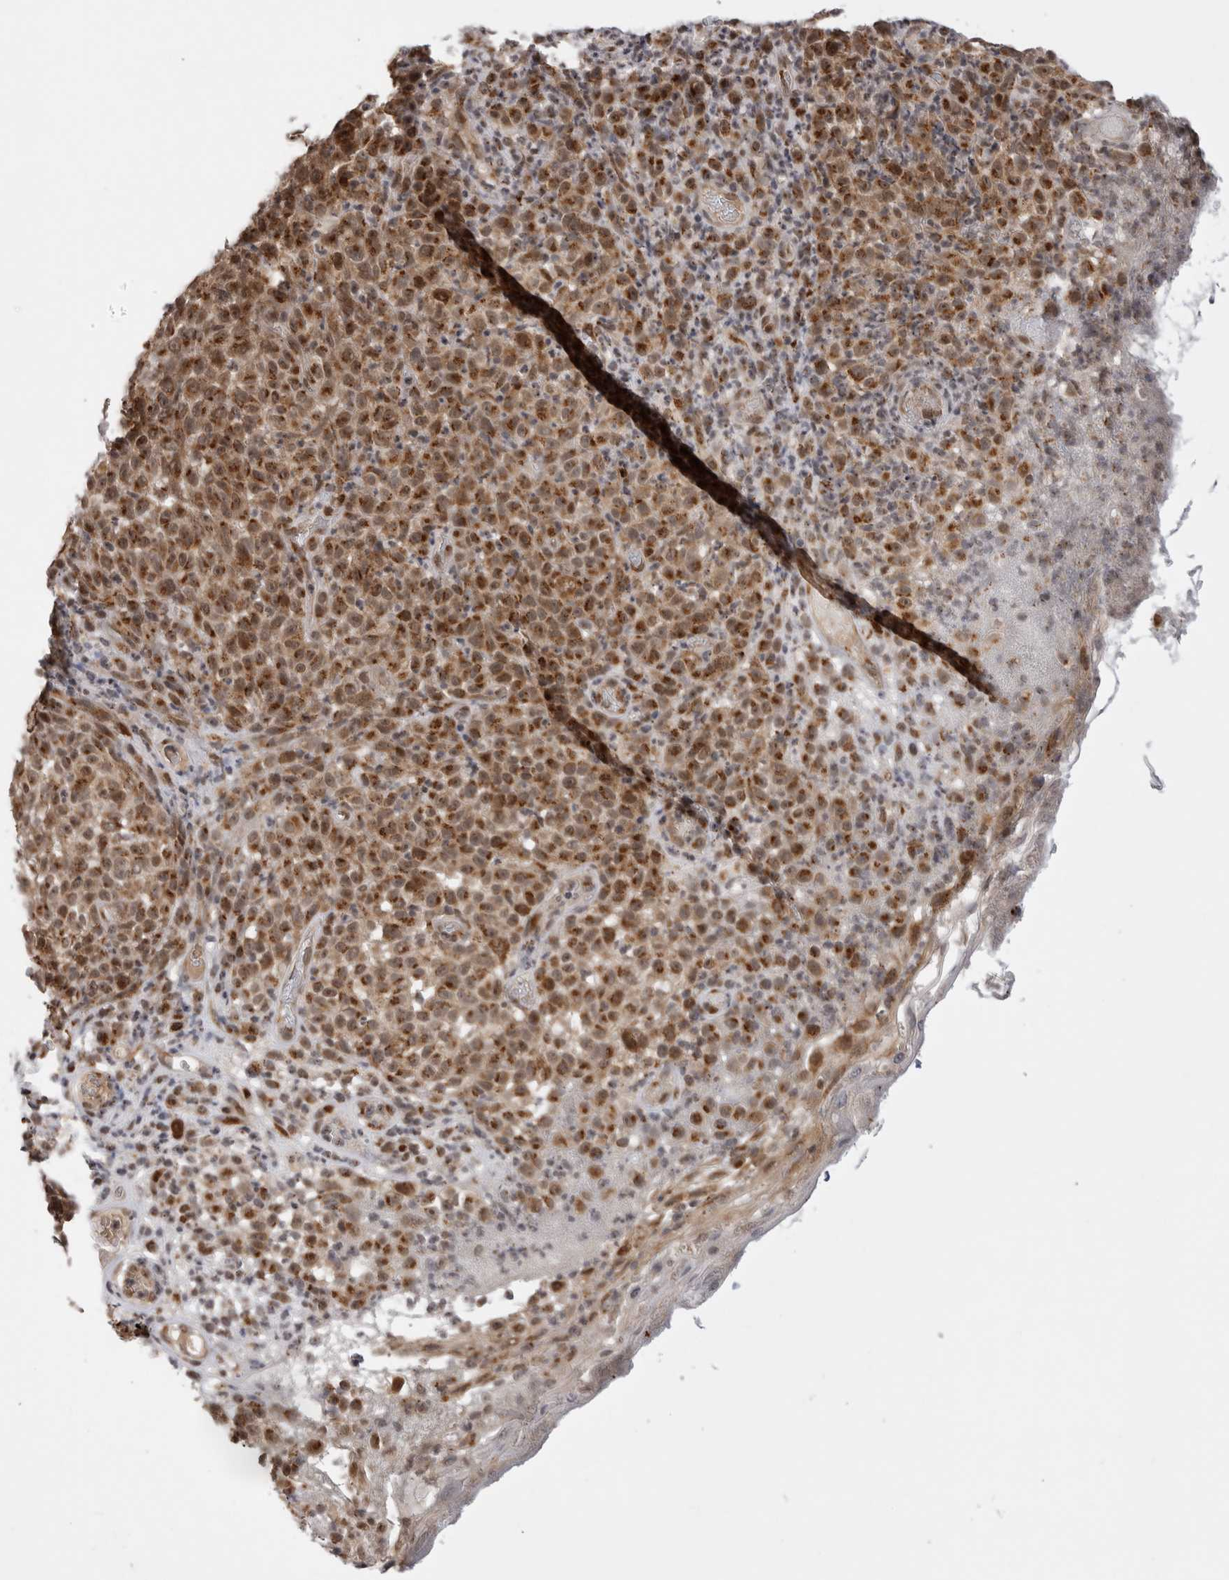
{"staining": {"intensity": "moderate", "quantity": ">75%", "location": "cytoplasmic/membranous,nuclear"}, "tissue": "melanoma", "cell_type": "Tumor cells", "image_type": "cancer", "snomed": [{"axis": "morphology", "description": "Malignant melanoma, NOS"}, {"axis": "topography", "description": "Skin"}], "caption": "This image displays immunohistochemistry (IHC) staining of human malignant melanoma, with medium moderate cytoplasmic/membranous and nuclear staining in about >75% of tumor cells.", "gene": "TMEM65", "patient": {"sex": "female", "age": 82}}